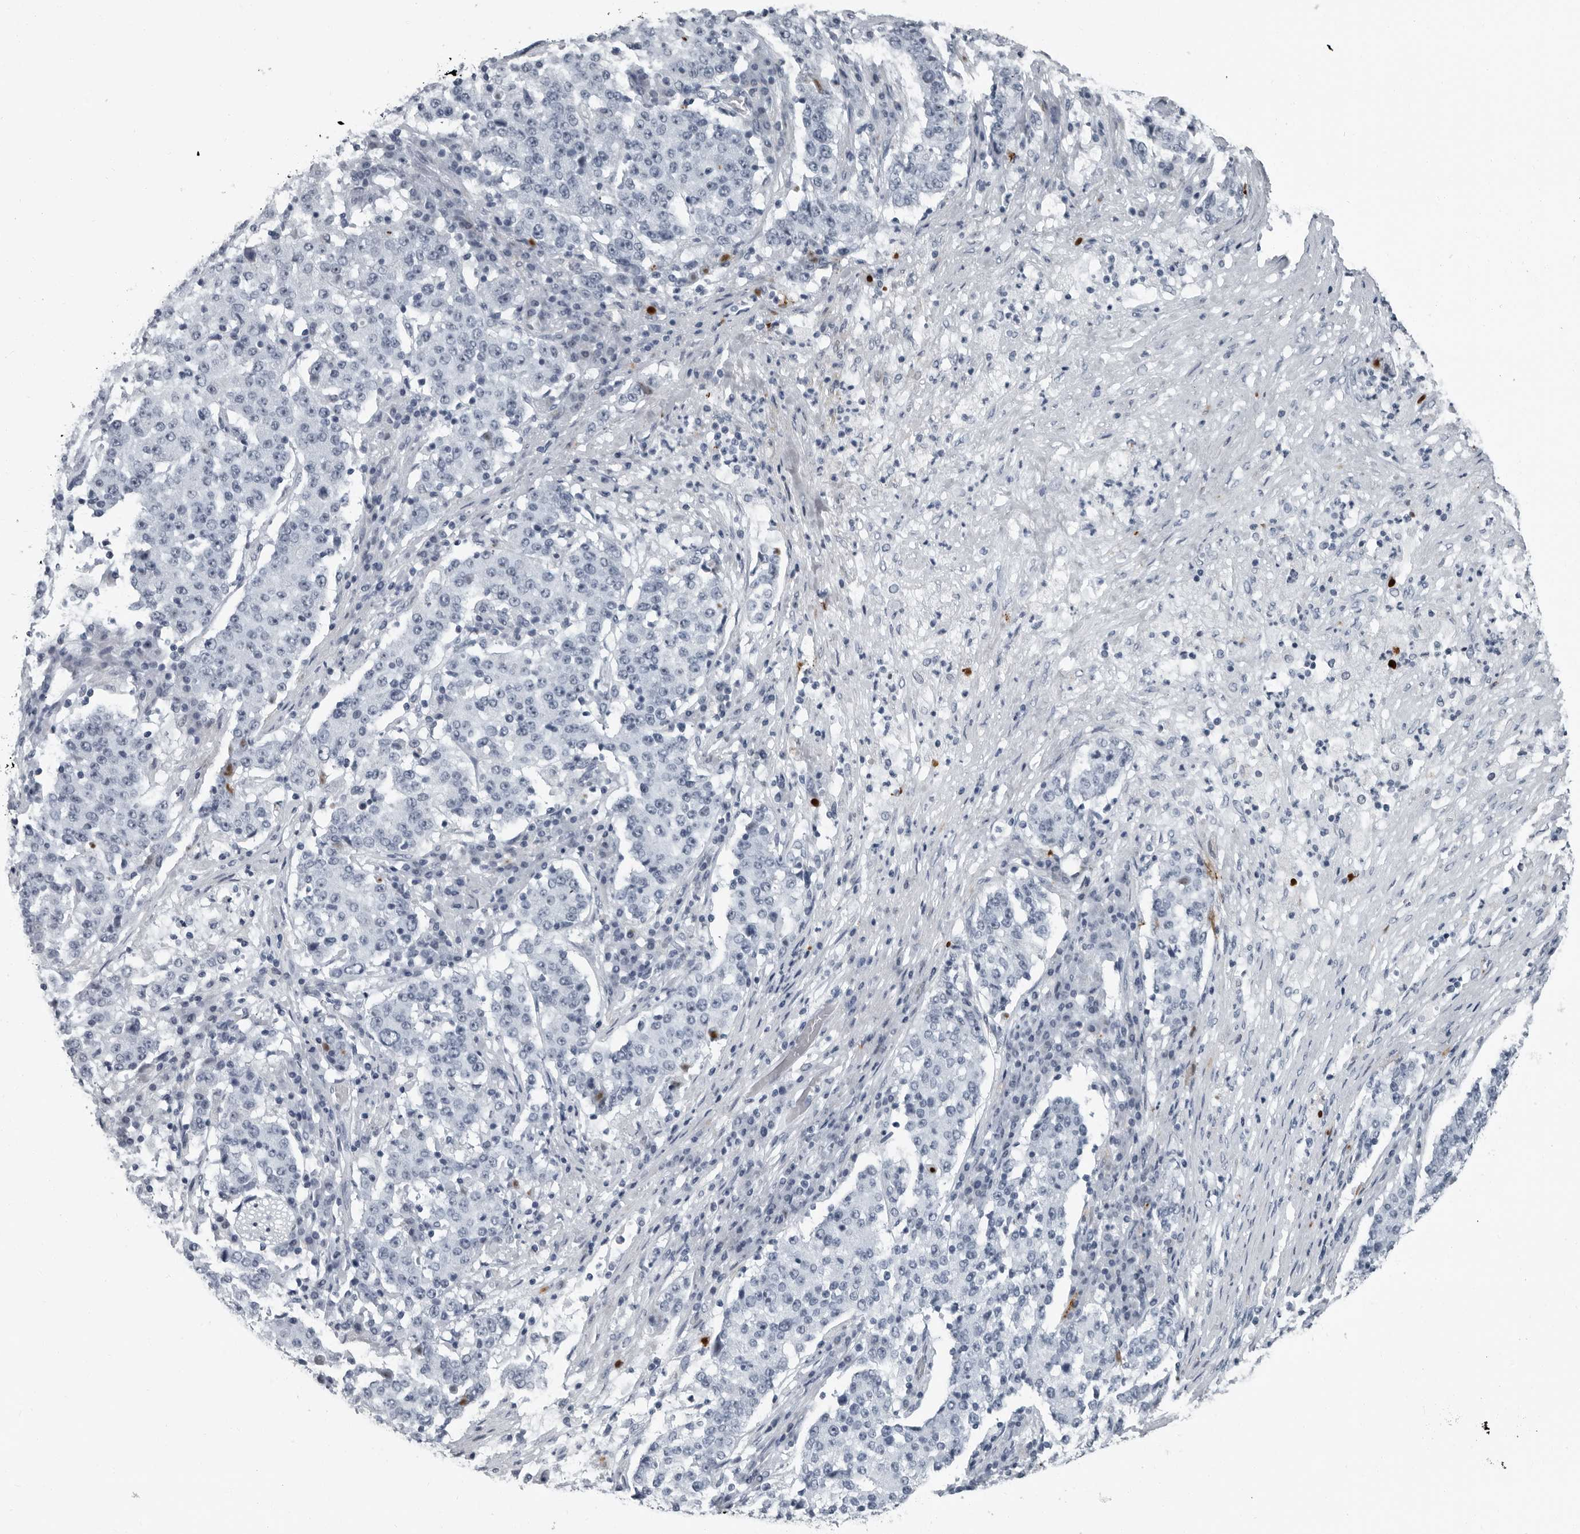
{"staining": {"intensity": "negative", "quantity": "none", "location": "none"}, "tissue": "stomach cancer", "cell_type": "Tumor cells", "image_type": "cancer", "snomed": [{"axis": "morphology", "description": "Adenocarcinoma, NOS"}, {"axis": "topography", "description": "Stomach"}], "caption": "A histopathology image of stomach adenocarcinoma stained for a protein demonstrates no brown staining in tumor cells.", "gene": "PDCD11", "patient": {"sex": "male", "age": 59}}